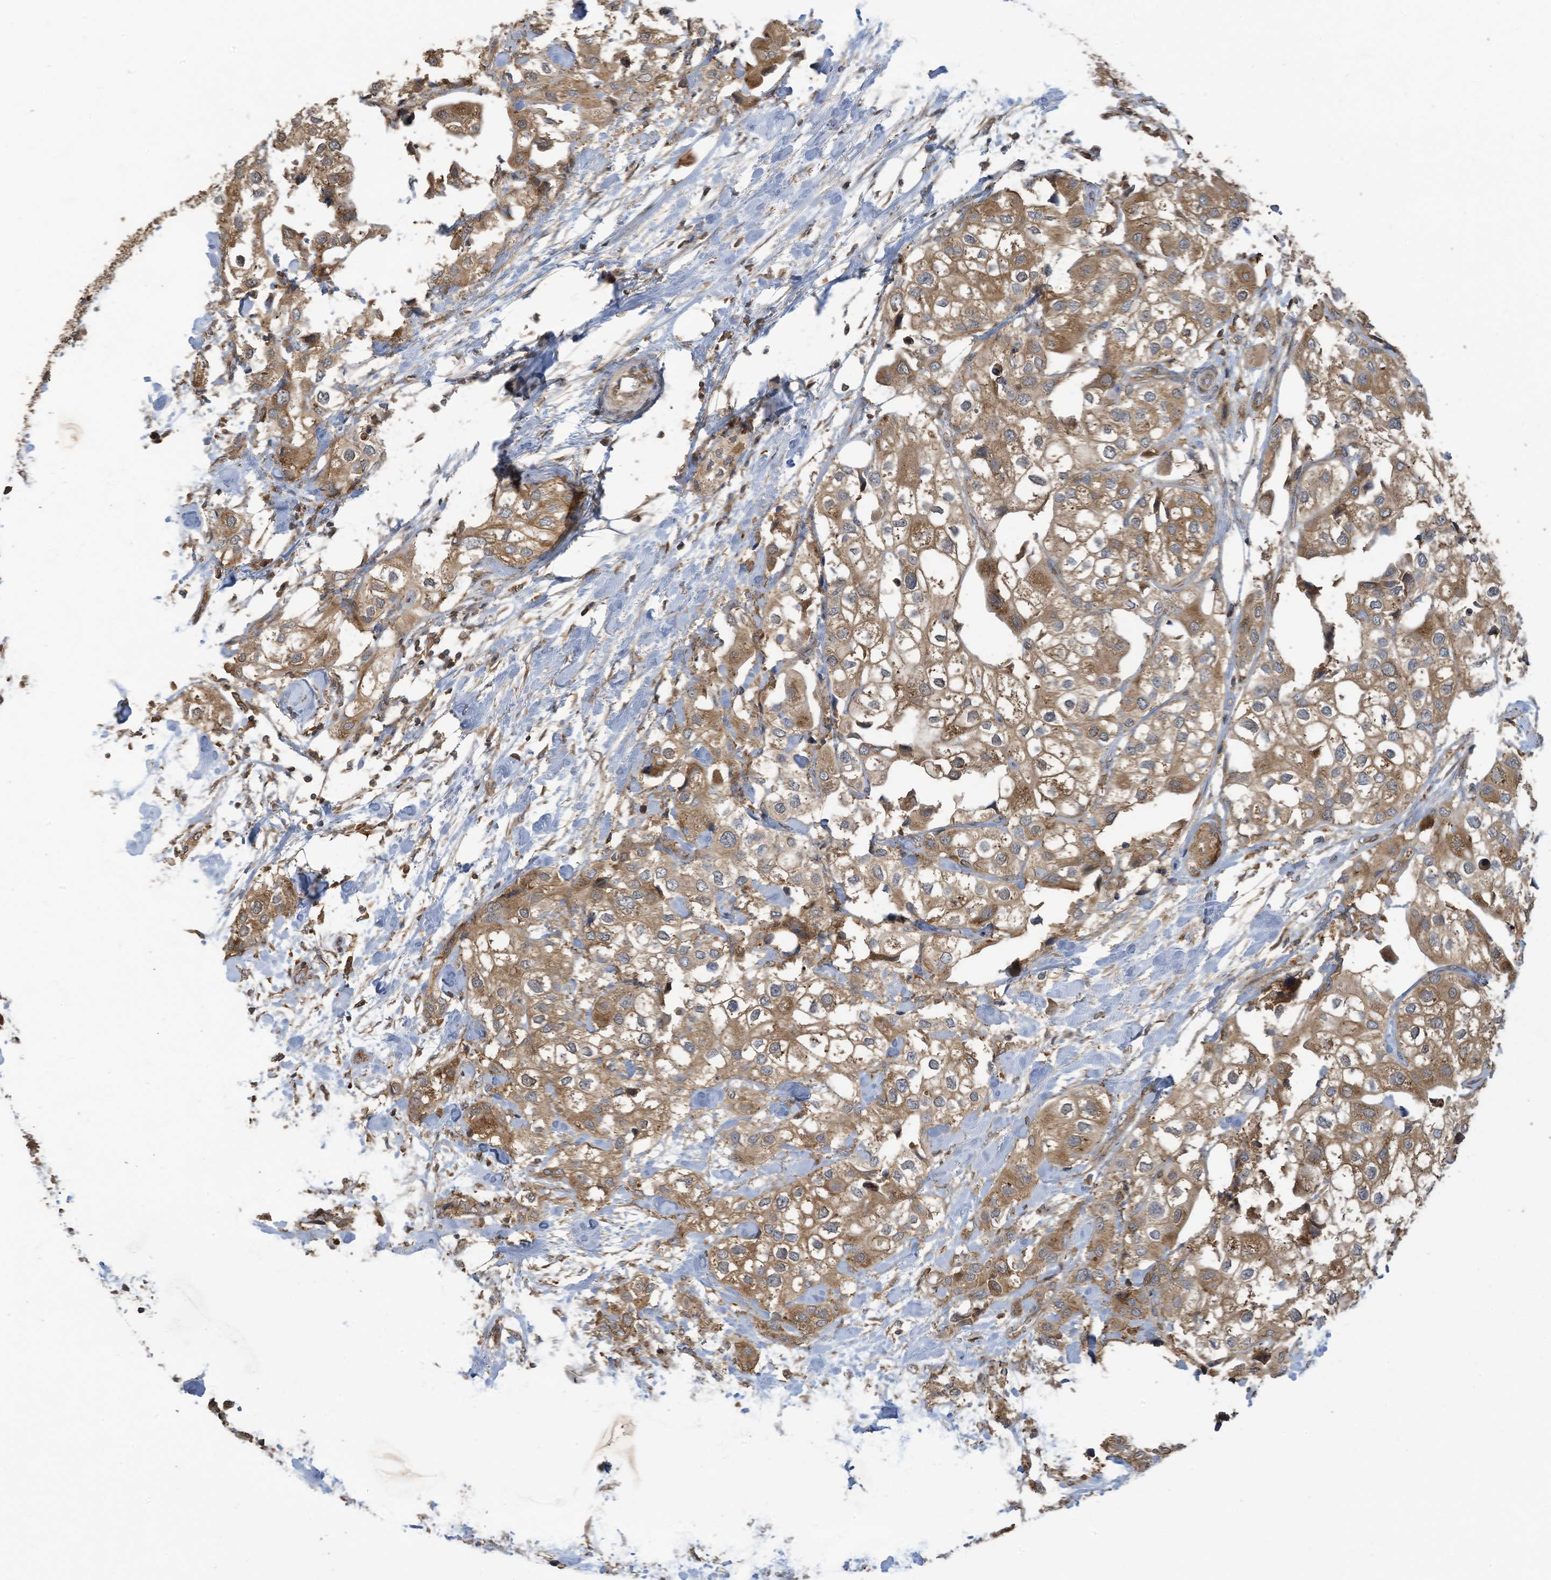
{"staining": {"intensity": "moderate", "quantity": ">75%", "location": "cytoplasmic/membranous"}, "tissue": "urothelial cancer", "cell_type": "Tumor cells", "image_type": "cancer", "snomed": [{"axis": "morphology", "description": "Urothelial carcinoma, High grade"}, {"axis": "topography", "description": "Urinary bladder"}], "caption": "An image of high-grade urothelial carcinoma stained for a protein demonstrates moderate cytoplasmic/membranous brown staining in tumor cells.", "gene": "COX10", "patient": {"sex": "male", "age": 64}}